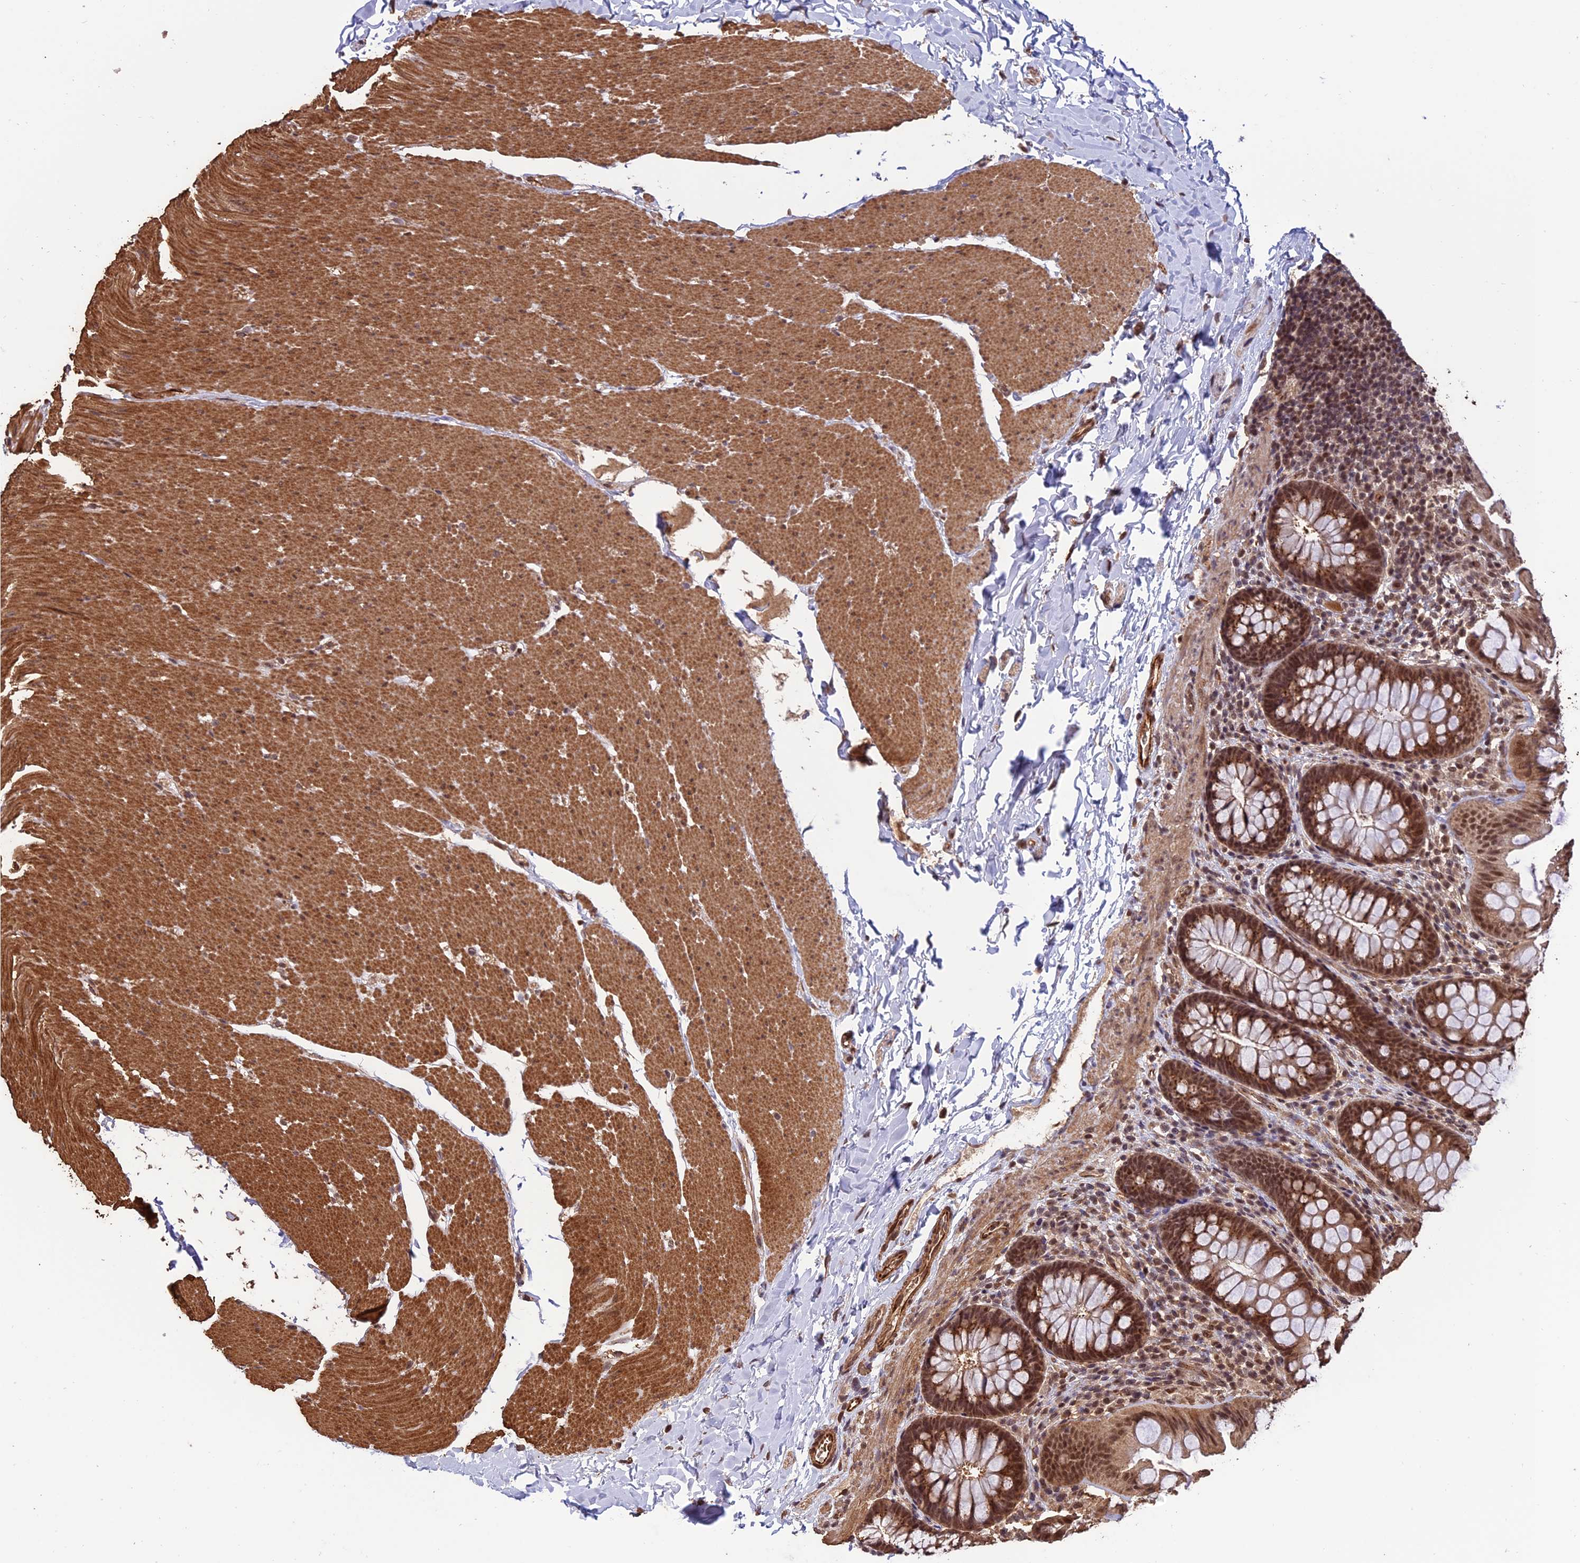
{"staining": {"intensity": "moderate", "quantity": "25%-75%", "location": "cytoplasmic/membranous"}, "tissue": "colon", "cell_type": "Endothelial cells", "image_type": "normal", "snomed": [{"axis": "morphology", "description": "Normal tissue, NOS"}, {"axis": "topography", "description": "Colon"}], "caption": "Protein staining of unremarkable colon shows moderate cytoplasmic/membranous staining in approximately 25%-75% of endothelial cells. The staining was performed using DAB (3,3'-diaminobenzidine), with brown indicating positive protein expression. Nuclei are stained blue with hematoxylin.", "gene": "CABIN1", "patient": {"sex": "female", "age": 62}}